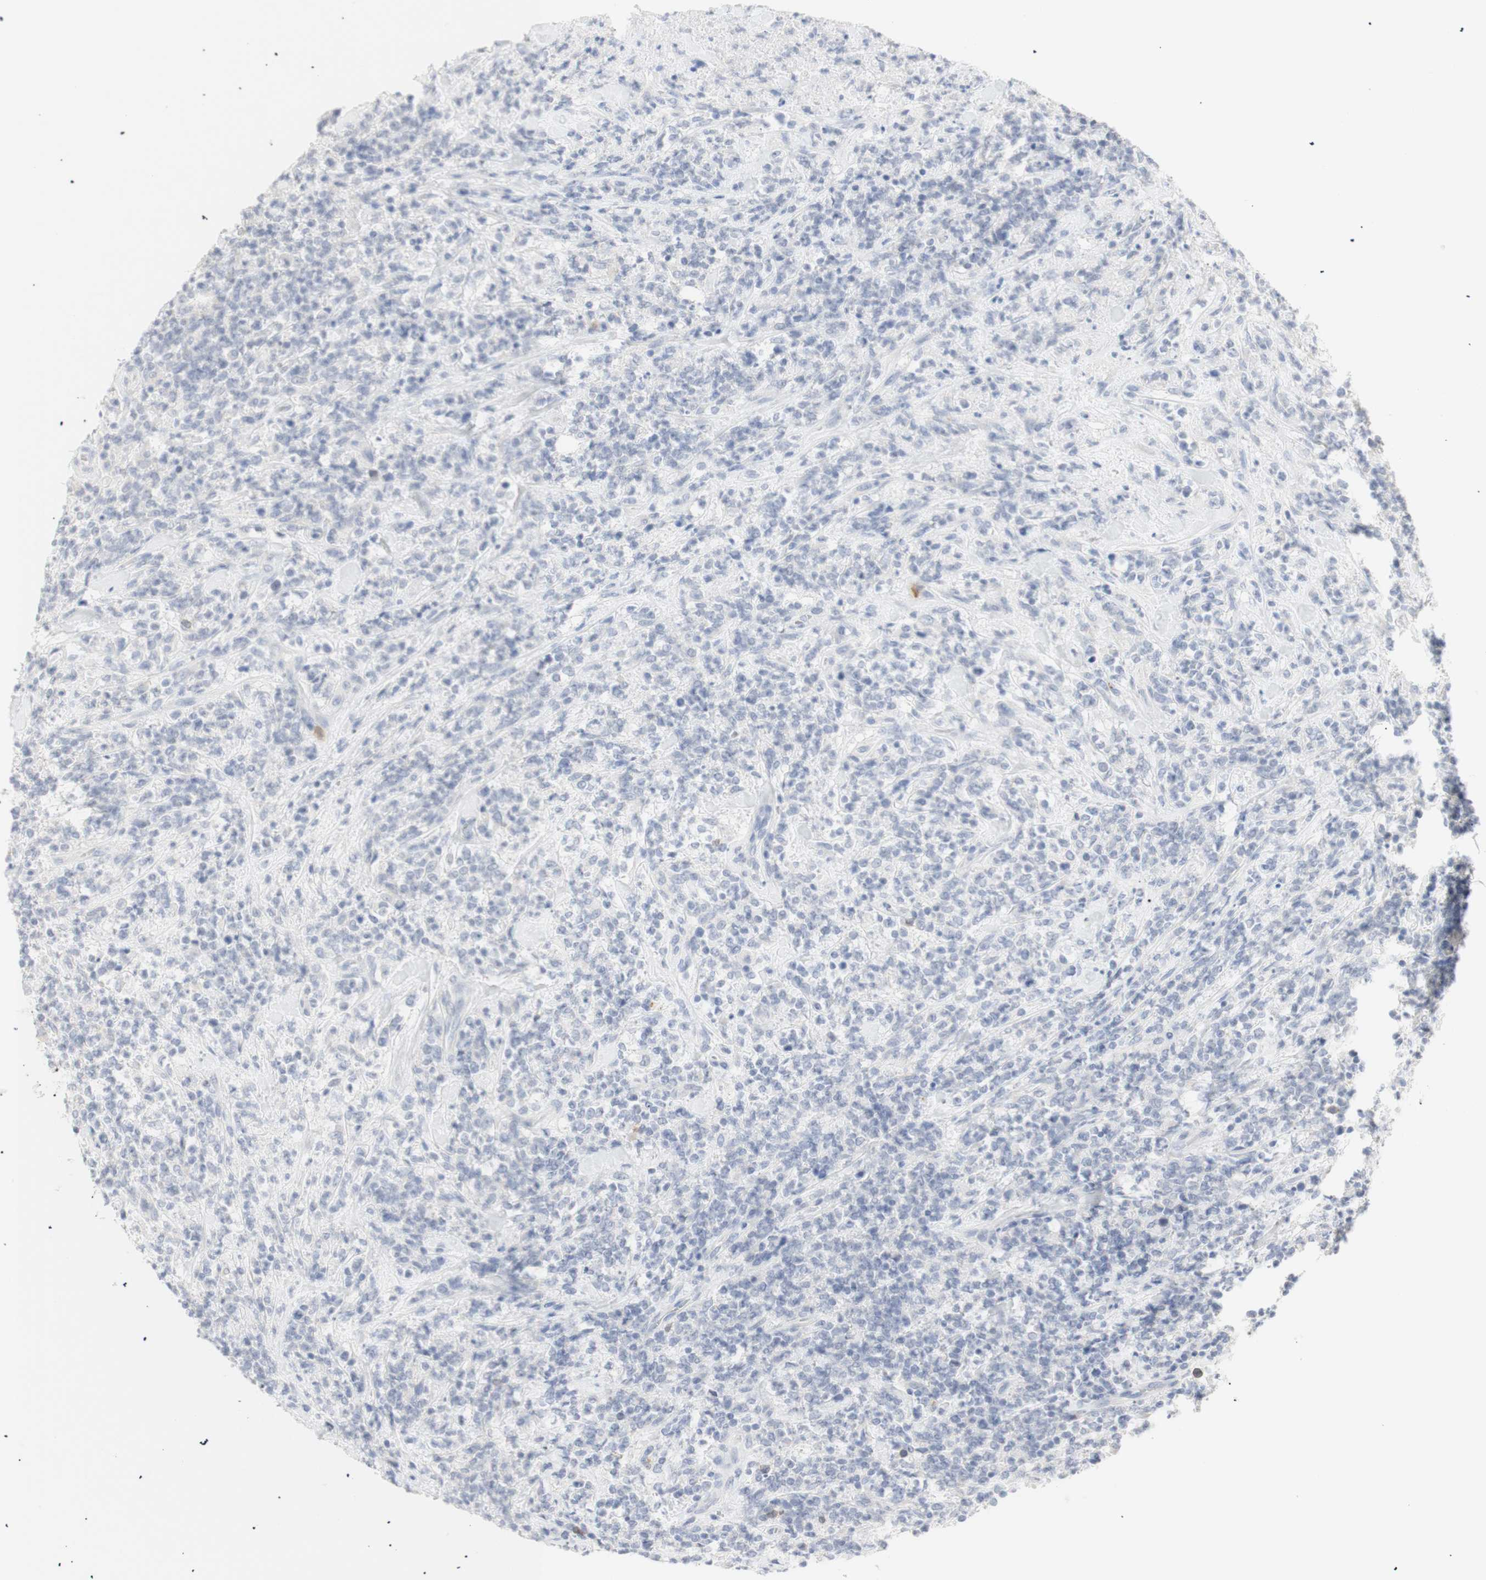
{"staining": {"intensity": "negative", "quantity": "none", "location": "none"}, "tissue": "lymphoma", "cell_type": "Tumor cells", "image_type": "cancer", "snomed": [{"axis": "morphology", "description": "Malignant lymphoma, non-Hodgkin's type, High grade"}, {"axis": "topography", "description": "Soft tissue"}], "caption": "Immunohistochemistry (IHC) photomicrograph of lymphoma stained for a protein (brown), which demonstrates no staining in tumor cells. (Stains: DAB (3,3'-diaminobenzidine) immunohistochemistry (IHC) with hematoxylin counter stain, Microscopy: brightfield microscopy at high magnification).", "gene": "B4GALNT3", "patient": {"sex": "male", "age": 18}}